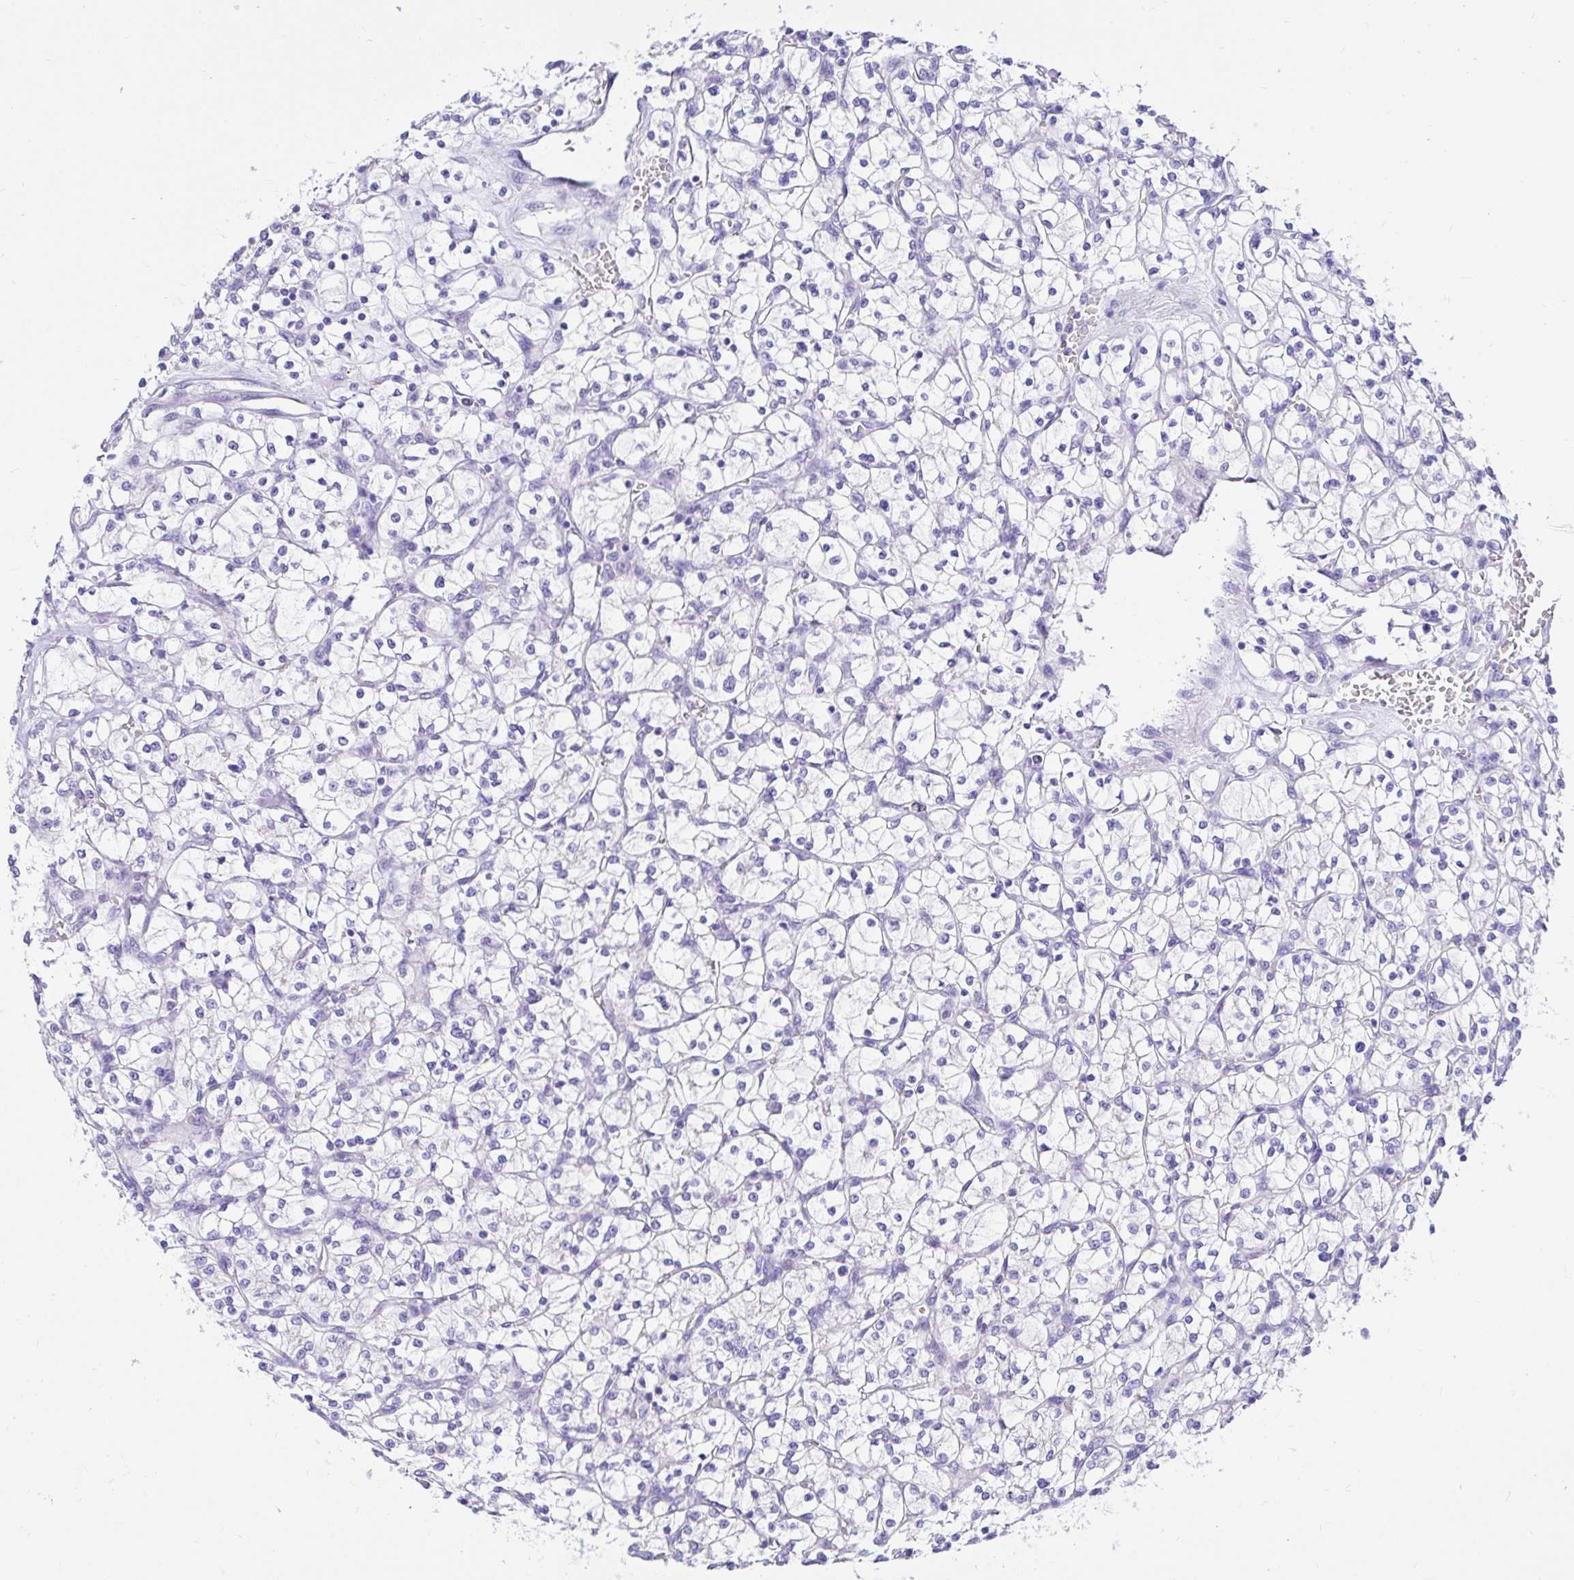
{"staining": {"intensity": "negative", "quantity": "none", "location": "none"}, "tissue": "renal cancer", "cell_type": "Tumor cells", "image_type": "cancer", "snomed": [{"axis": "morphology", "description": "Adenocarcinoma, NOS"}, {"axis": "topography", "description": "Kidney"}], "caption": "This is an immunohistochemistry histopathology image of renal cancer. There is no staining in tumor cells.", "gene": "BACE2", "patient": {"sex": "female", "age": 64}}